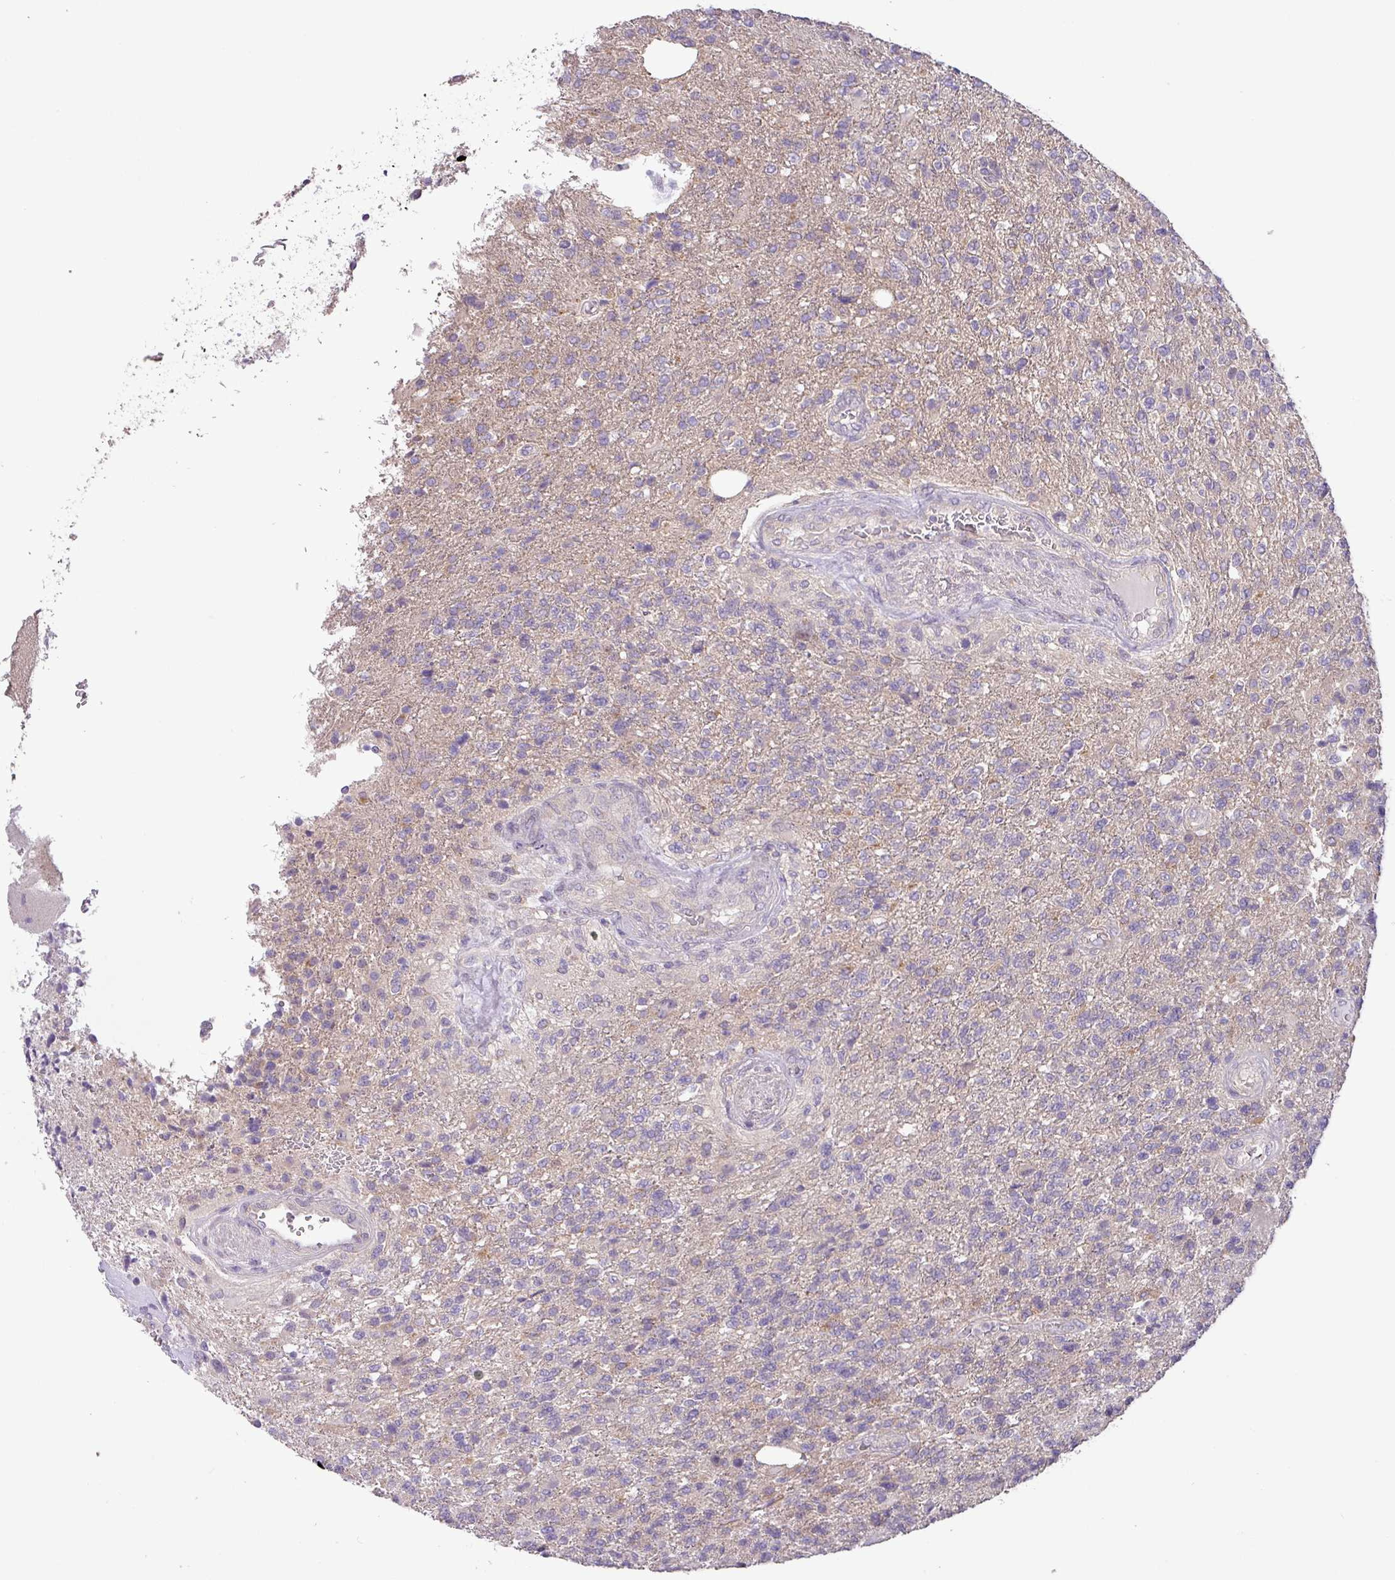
{"staining": {"intensity": "negative", "quantity": "none", "location": "none"}, "tissue": "glioma", "cell_type": "Tumor cells", "image_type": "cancer", "snomed": [{"axis": "morphology", "description": "Glioma, malignant, High grade"}, {"axis": "topography", "description": "Brain"}], "caption": "Tumor cells show no significant protein staining in malignant high-grade glioma. (DAB immunohistochemistry (IHC) with hematoxylin counter stain).", "gene": "GALNT12", "patient": {"sex": "male", "age": 56}}